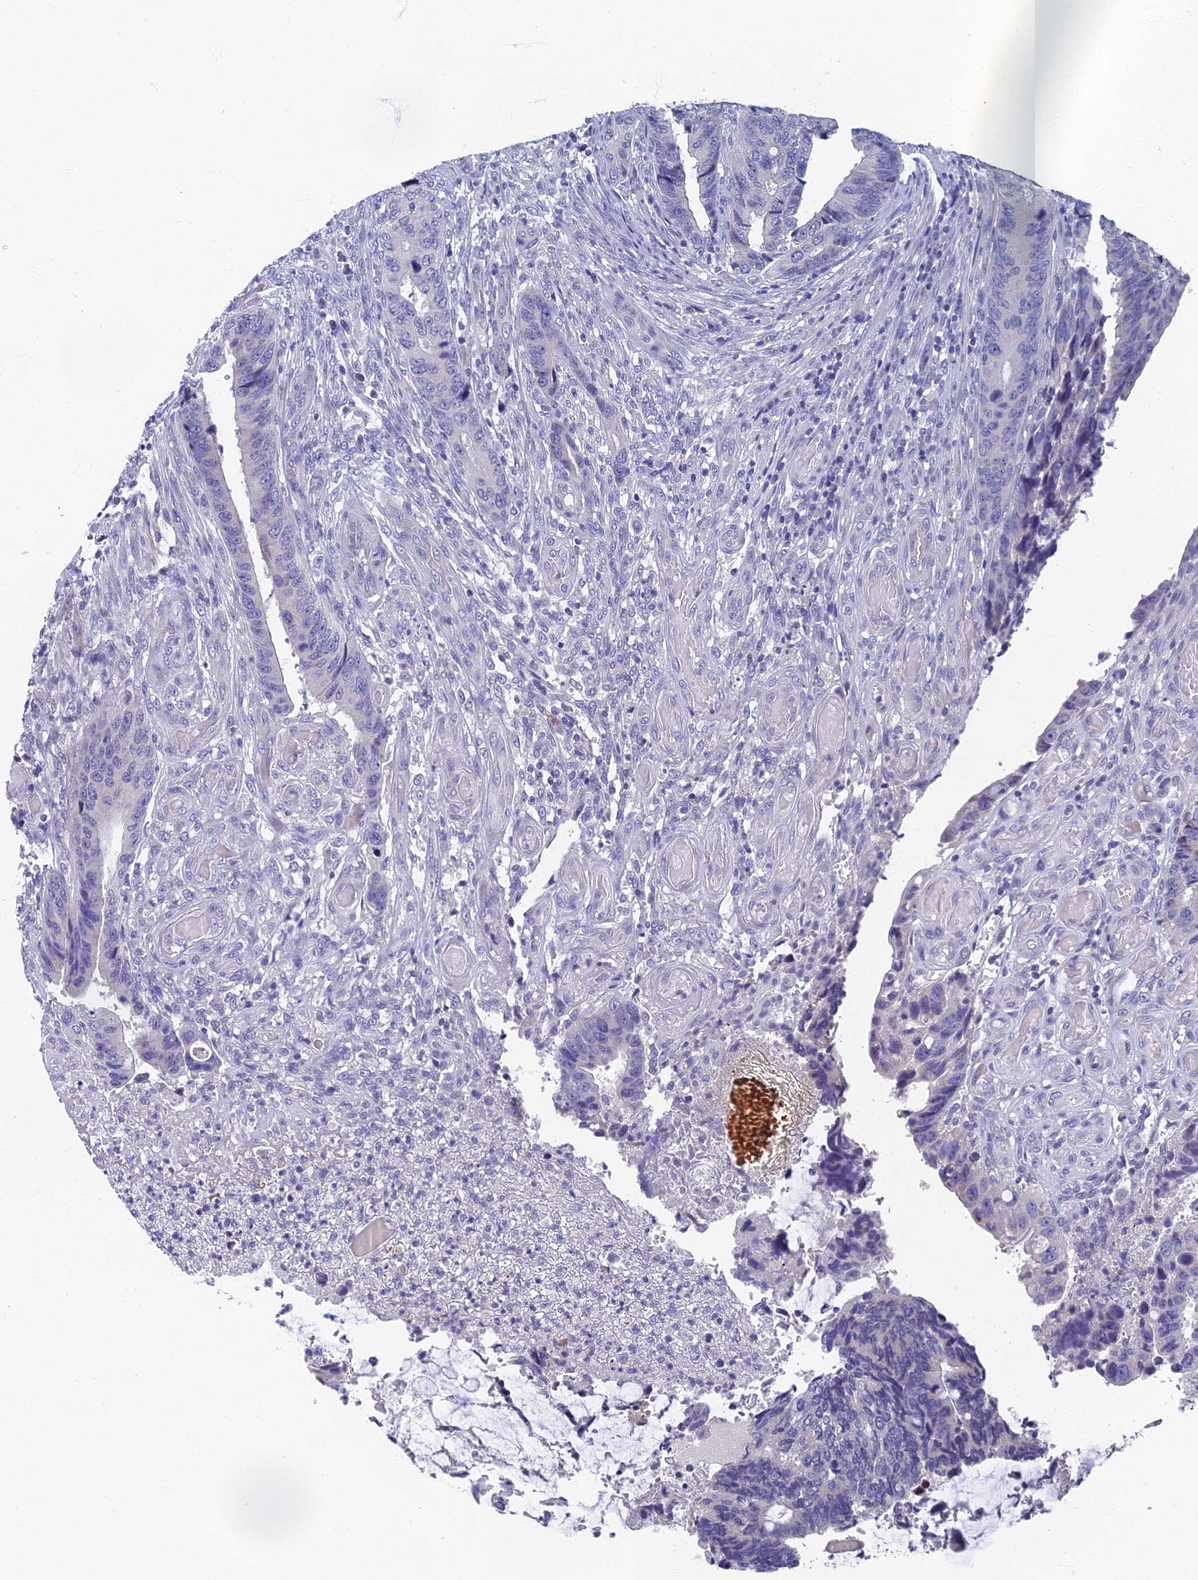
{"staining": {"intensity": "negative", "quantity": "none", "location": "none"}, "tissue": "colorectal cancer", "cell_type": "Tumor cells", "image_type": "cancer", "snomed": [{"axis": "morphology", "description": "Adenocarcinoma, NOS"}, {"axis": "topography", "description": "Colon"}], "caption": "An image of human colorectal cancer (adenocarcinoma) is negative for staining in tumor cells.", "gene": "SPIN4", "patient": {"sex": "male", "age": 87}}